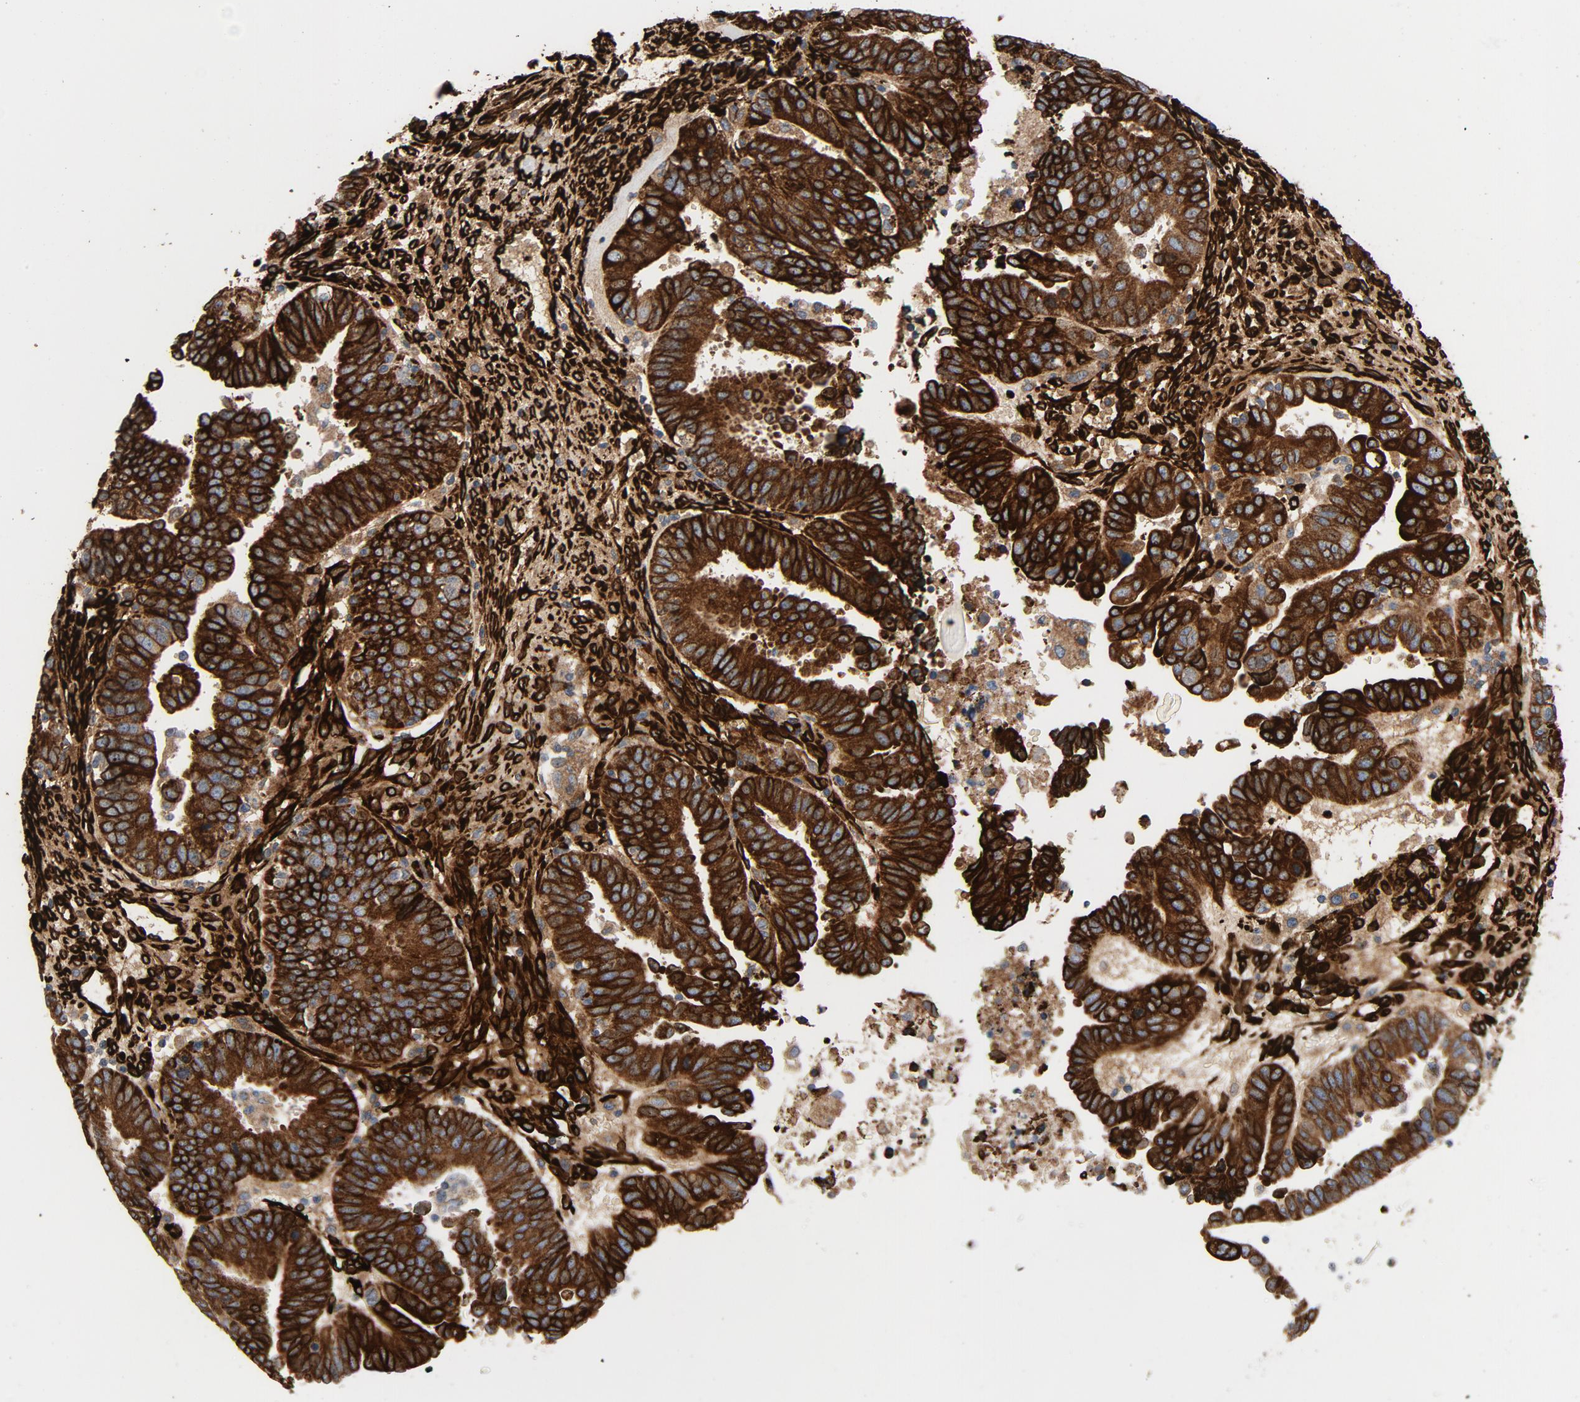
{"staining": {"intensity": "strong", "quantity": ">75%", "location": "cytoplasmic/membranous"}, "tissue": "ovarian cancer", "cell_type": "Tumor cells", "image_type": "cancer", "snomed": [{"axis": "morphology", "description": "Cystadenocarcinoma, serous, NOS"}, {"axis": "topography", "description": "Ovary"}], "caption": "A brown stain shows strong cytoplasmic/membranous positivity of a protein in ovarian cancer (serous cystadenocarcinoma) tumor cells.", "gene": "SERPINH1", "patient": {"sex": "female", "age": 54}}